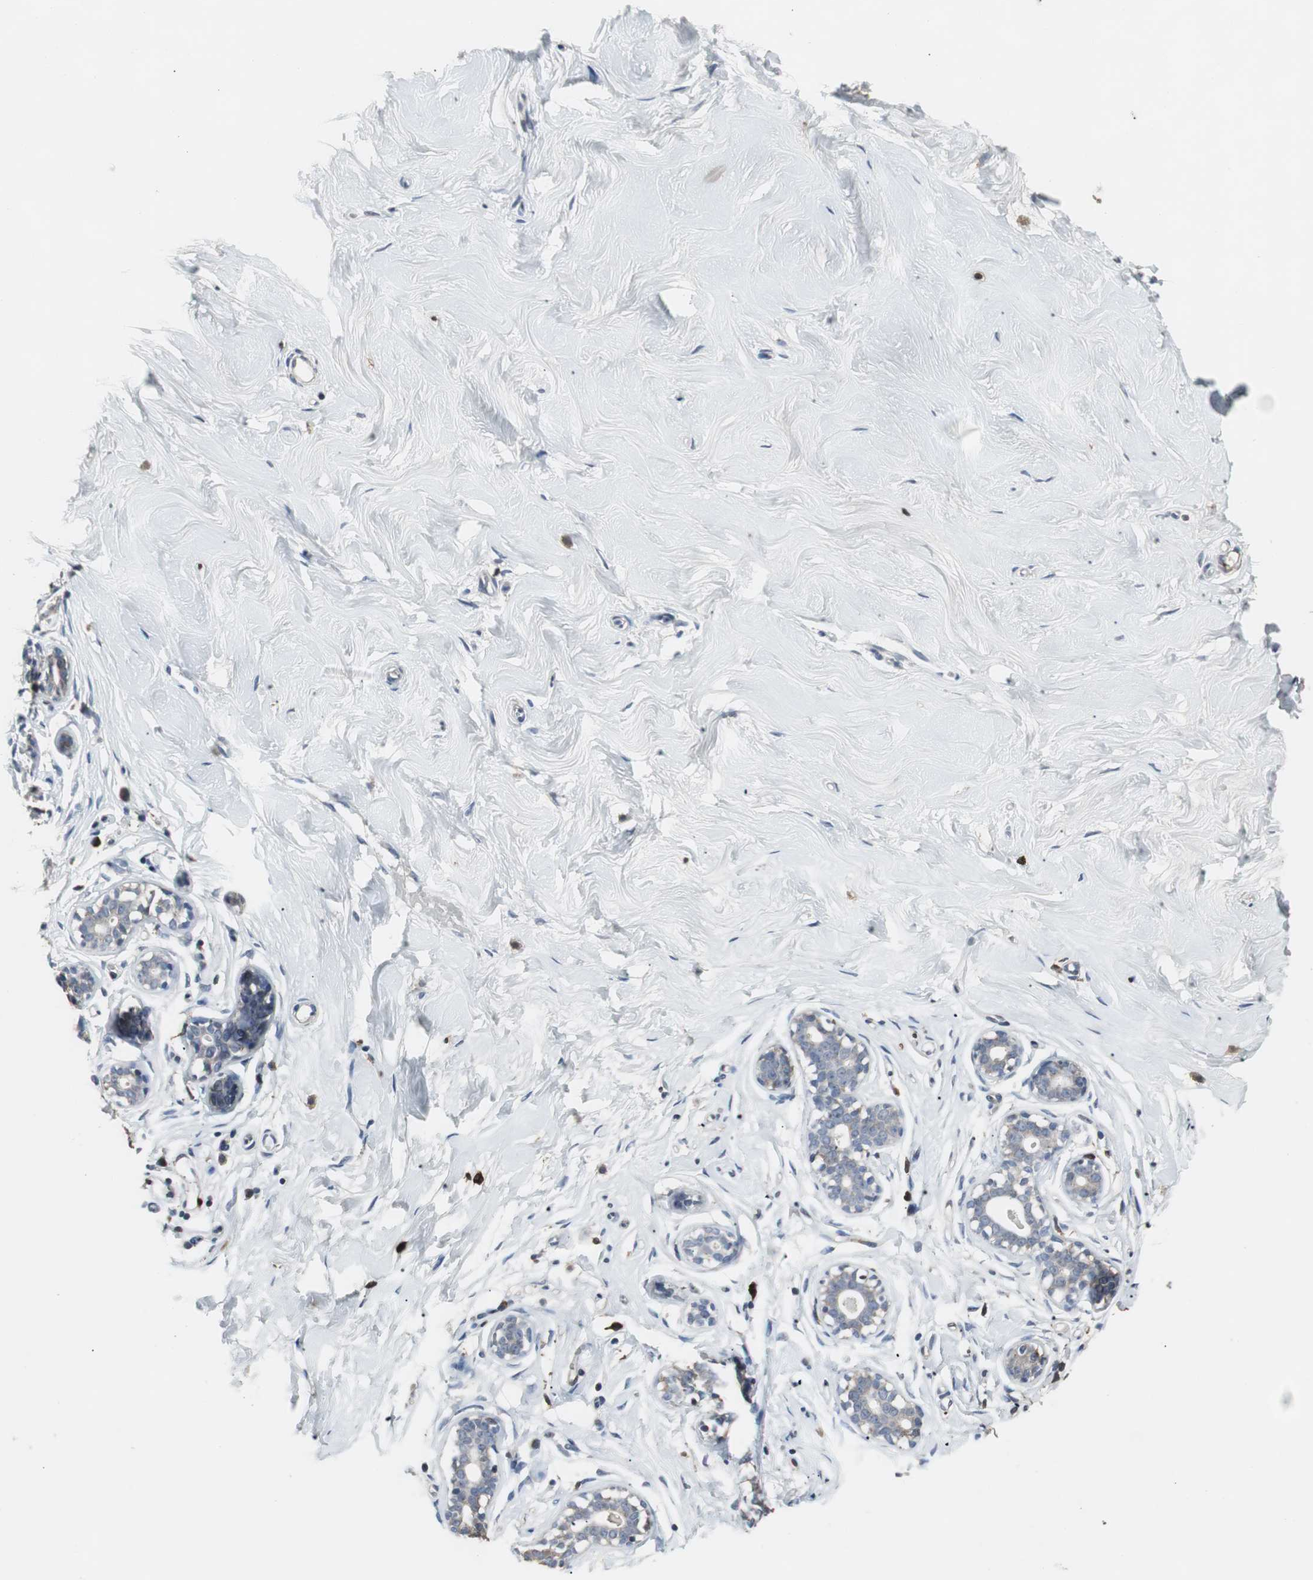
{"staining": {"intensity": "weak", "quantity": ">75%", "location": "cytoplasmic/membranous"}, "tissue": "breast", "cell_type": "Adipocytes", "image_type": "normal", "snomed": [{"axis": "morphology", "description": "Normal tissue, NOS"}, {"axis": "topography", "description": "Breast"}], "caption": "IHC of unremarkable human breast demonstrates low levels of weak cytoplasmic/membranous expression in about >75% of adipocytes. The staining was performed using DAB to visualize the protein expression in brown, while the nuclei were stained in blue with hematoxylin (Magnification: 20x).", "gene": "NCF2", "patient": {"sex": "female", "age": 23}}